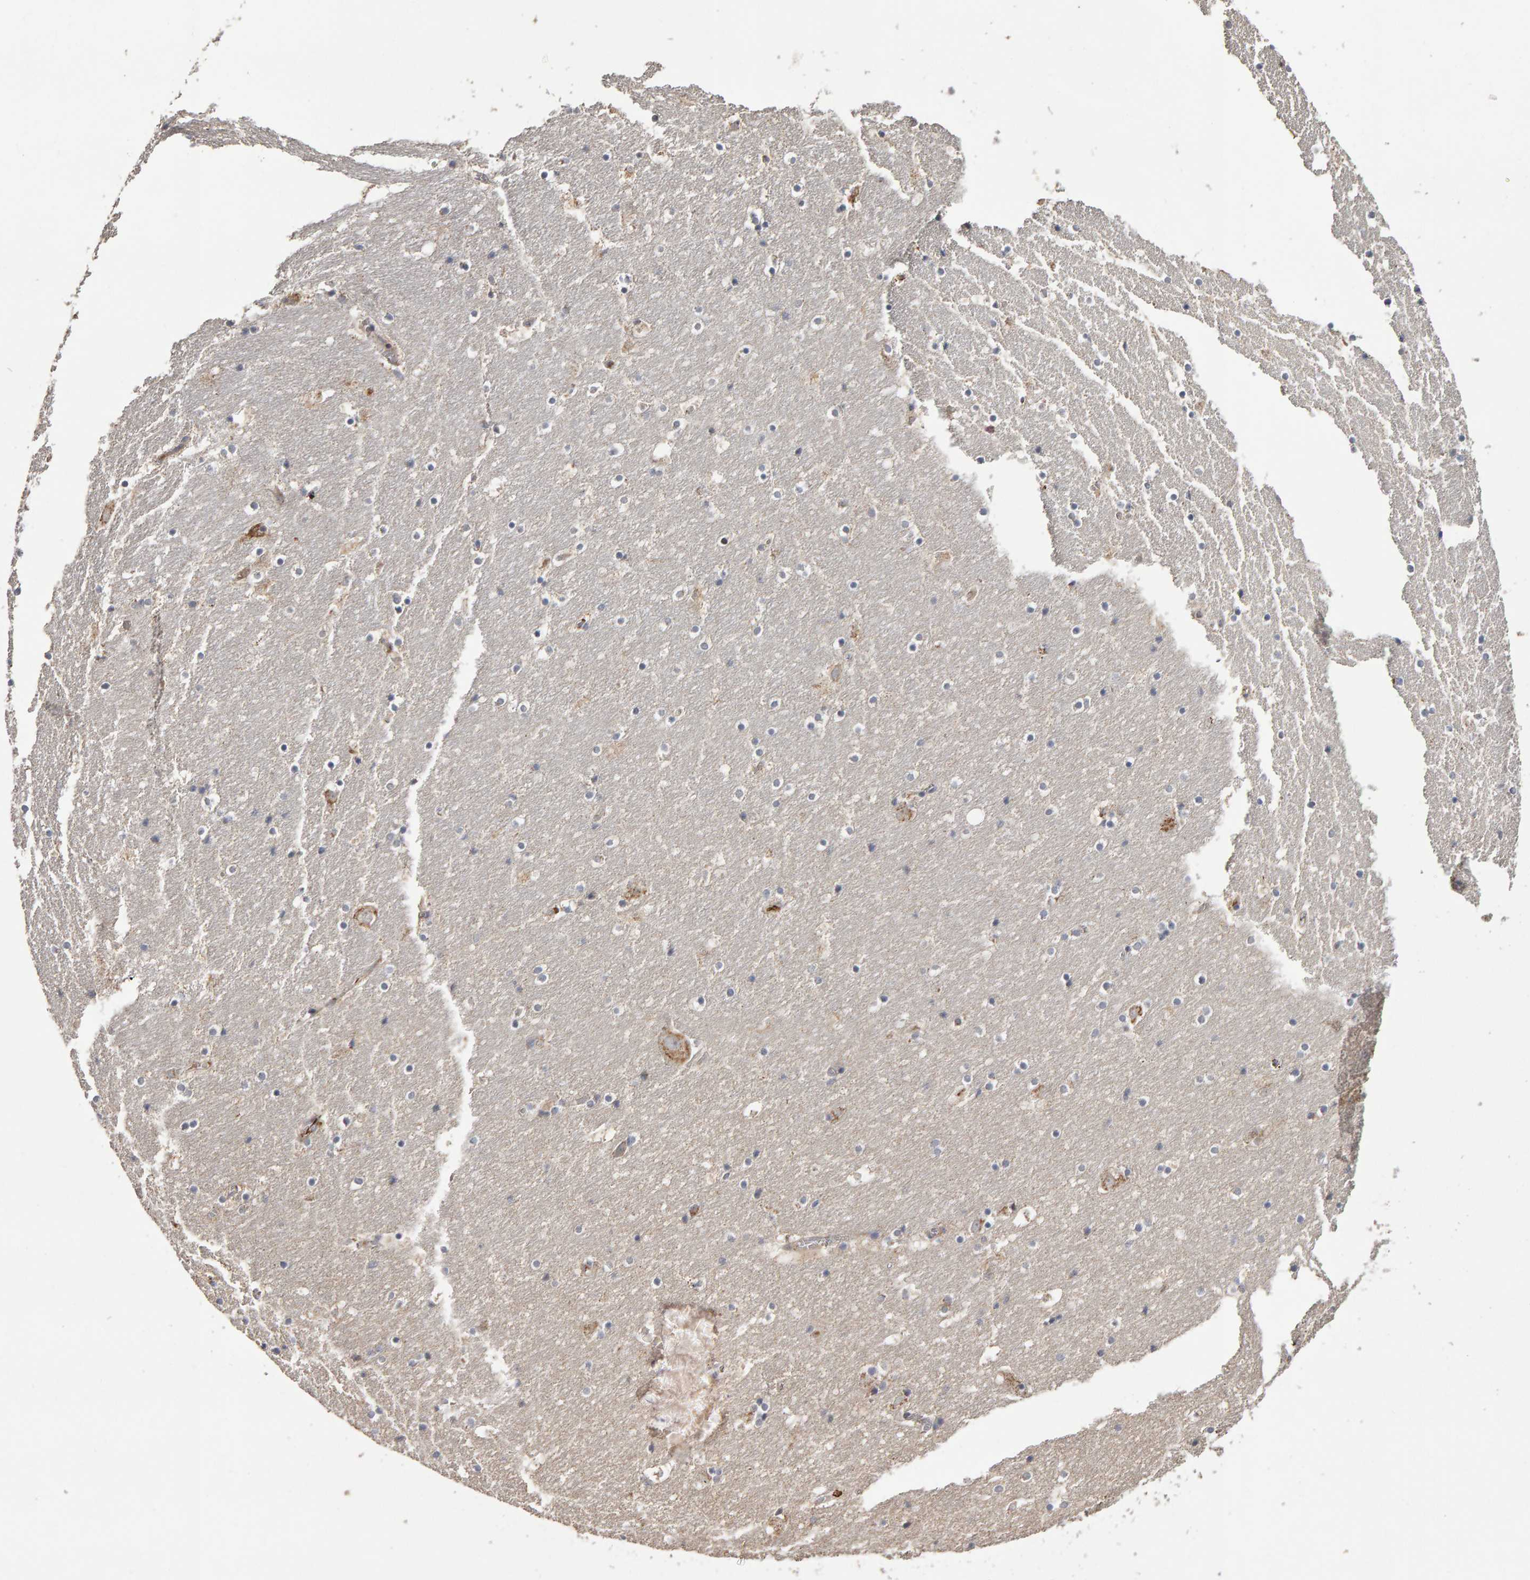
{"staining": {"intensity": "moderate", "quantity": "<25%", "location": "cytoplasmic/membranous"}, "tissue": "hippocampus", "cell_type": "Glial cells", "image_type": "normal", "snomed": [{"axis": "morphology", "description": "Normal tissue, NOS"}, {"axis": "topography", "description": "Hippocampus"}], "caption": "Immunohistochemistry photomicrograph of benign human hippocampus stained for a protein (brown), which exhibits low levels of moderate cytoplasmic/membranous positivity in approximately <25% of glial cells.", "gene": "CANT1", "patient": {"sex": "male", "age": 45}}